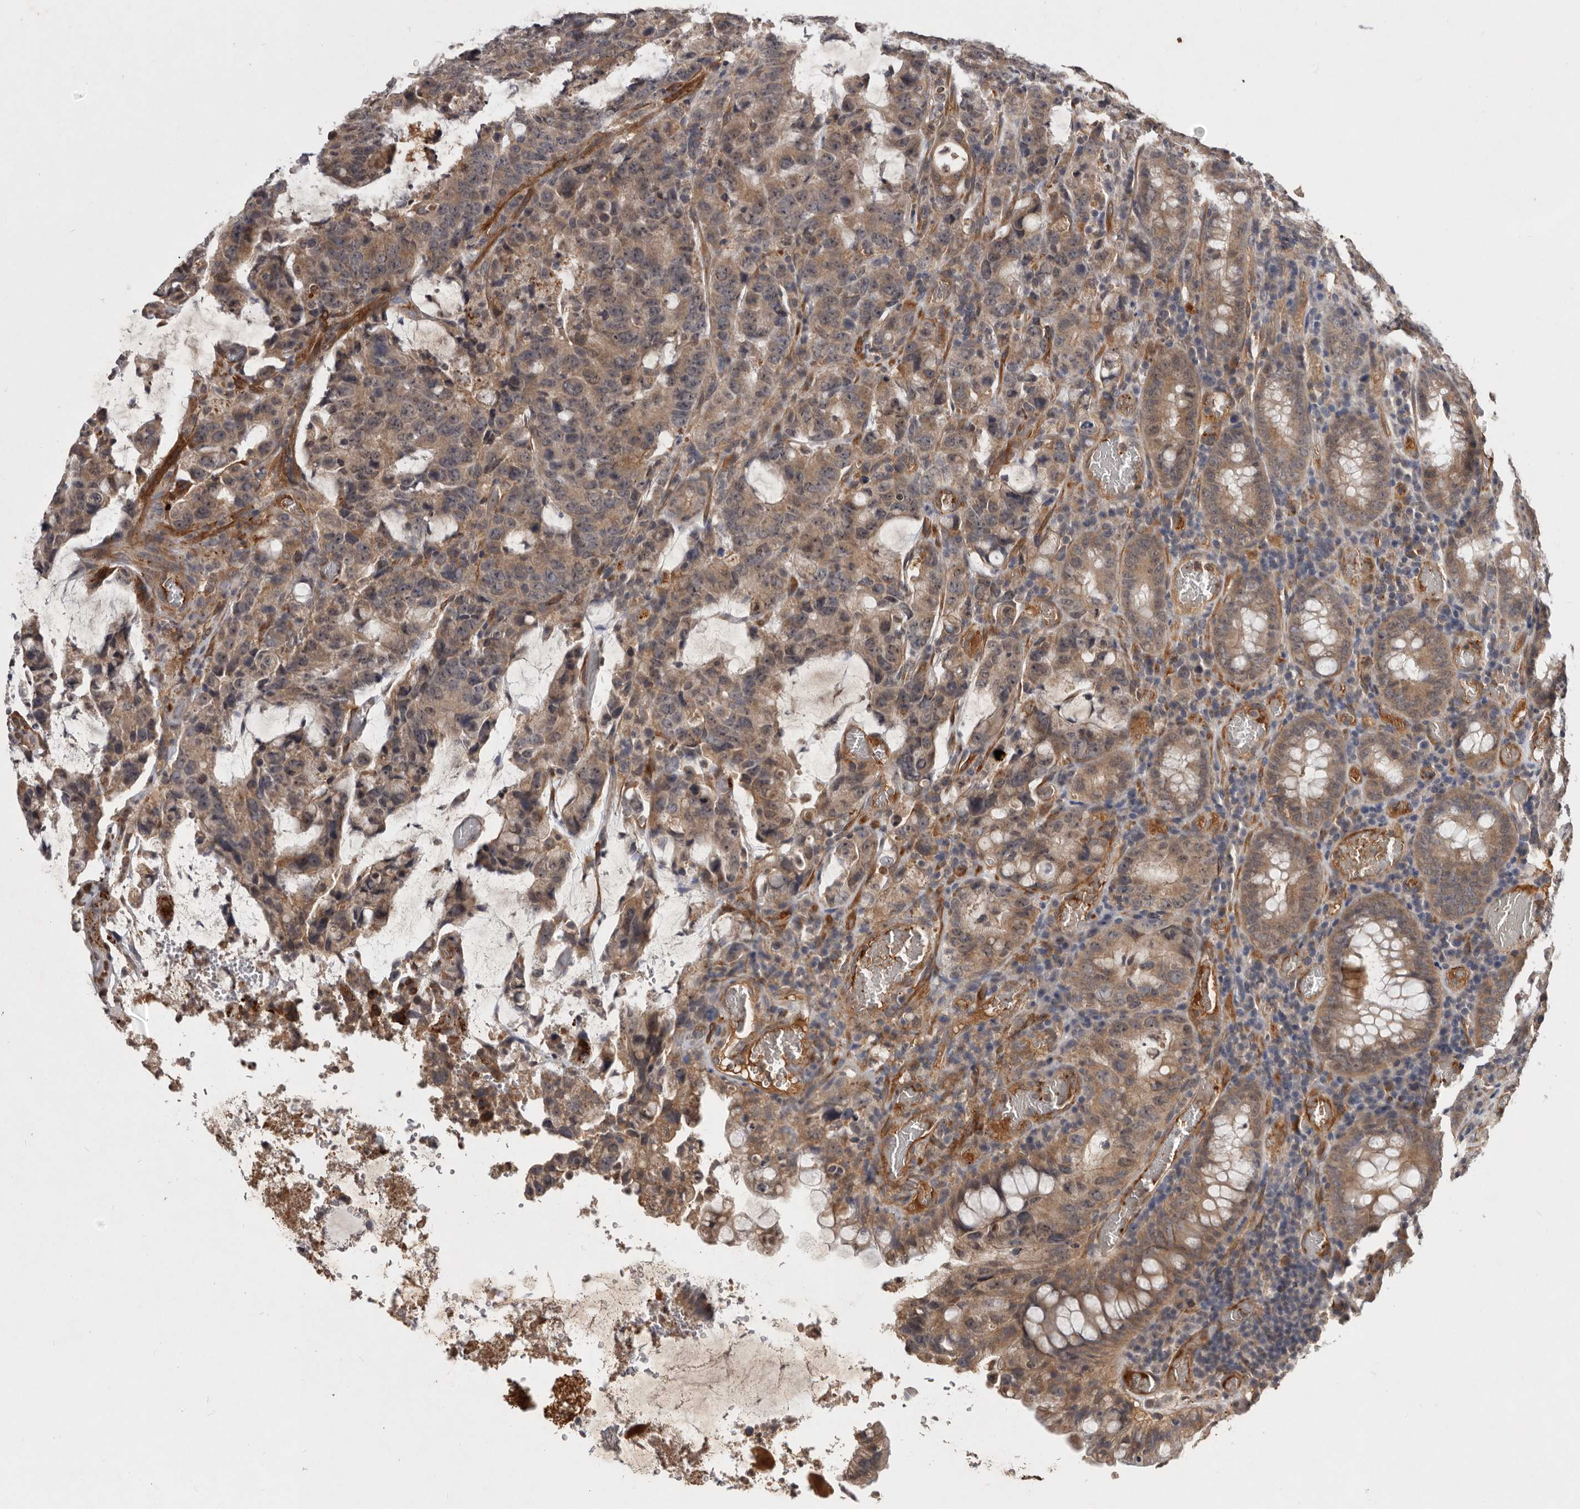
{"staining": {"intensity": "weak", "quantity": ">75%", "location": "cytoplasmic/membranous"}, "tissue": "colorectal cancer", "cell_type": "Tumor cells", "image_type": "cancer", "snomed": [{"axis": "morphology", "description": "Adenocarcinoma, NOS"}, {"axis": "topography", "description": "Colon"}], "caption": "Tumor cells demonstrate low levels of weak cytoplasmic/membranous staining in approximately >75% of cells in colorectal cancer (adenocarcinoma). The protein of interest is stained brown, and the nuclei are stained in blue (DAB (3,3'-diaminobenzidine) IHC with brightfield microscopy, high magnification).", "gene": "DNAJC28", "patient": {"sex": "female", "age": 86}}